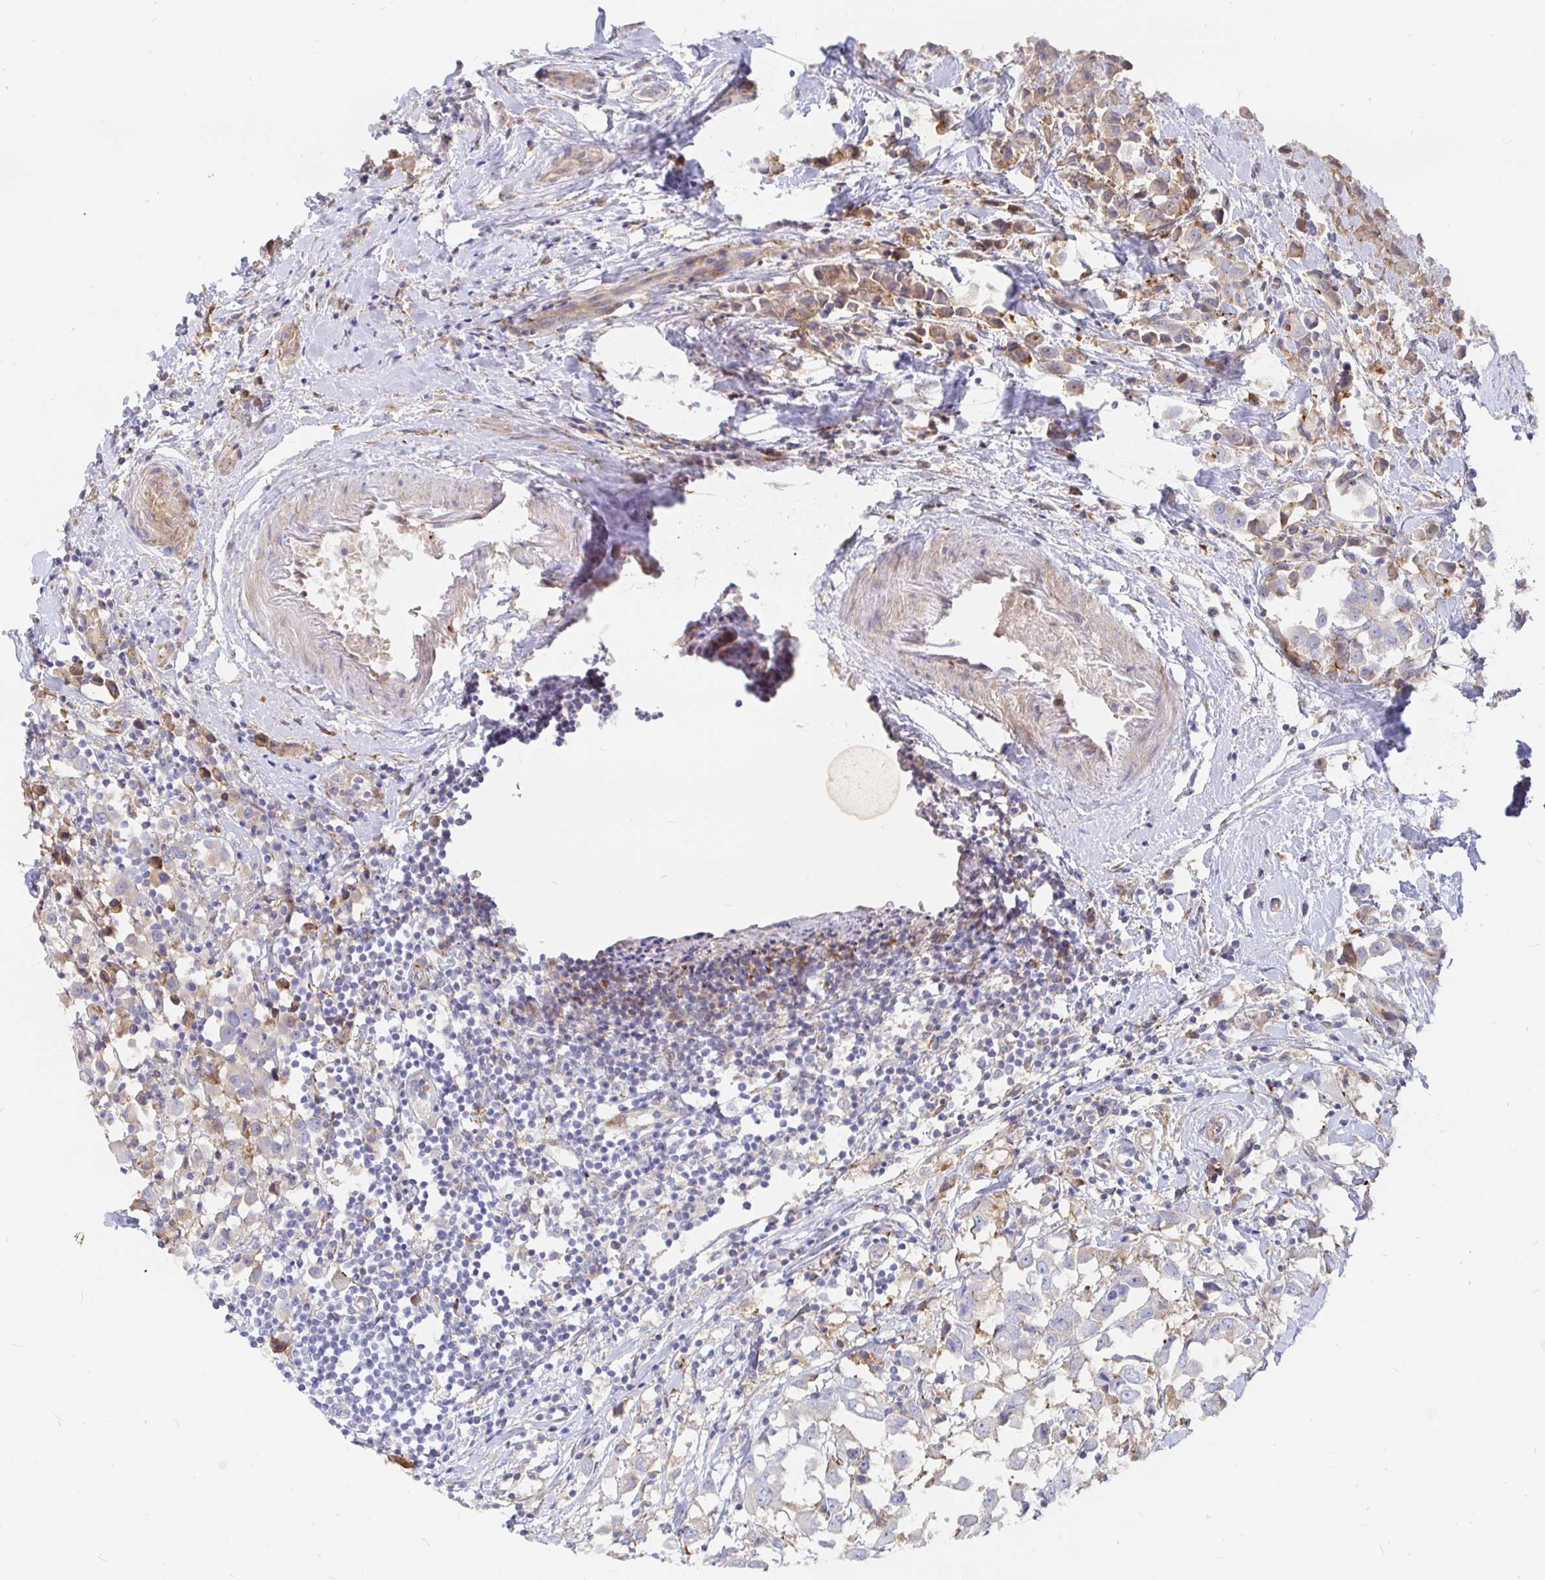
{"staining": {"intensity": "weak", "quantity": "<25%", "location": "cytoplasmic/membranous"}, "tissue": "breast cancer", "cell_type": "Tumor cells", "image_type": "cancer", "snomed": [{"axis": "morphology", "description": "Duct carcinoma"}, {"axis": "topography", "description": "Breast"}], "caption": "Tumor cells show no significant staining in breast cancer.", "gene": "KCTD19", "patient": {"sex": "female", "age": 61}}